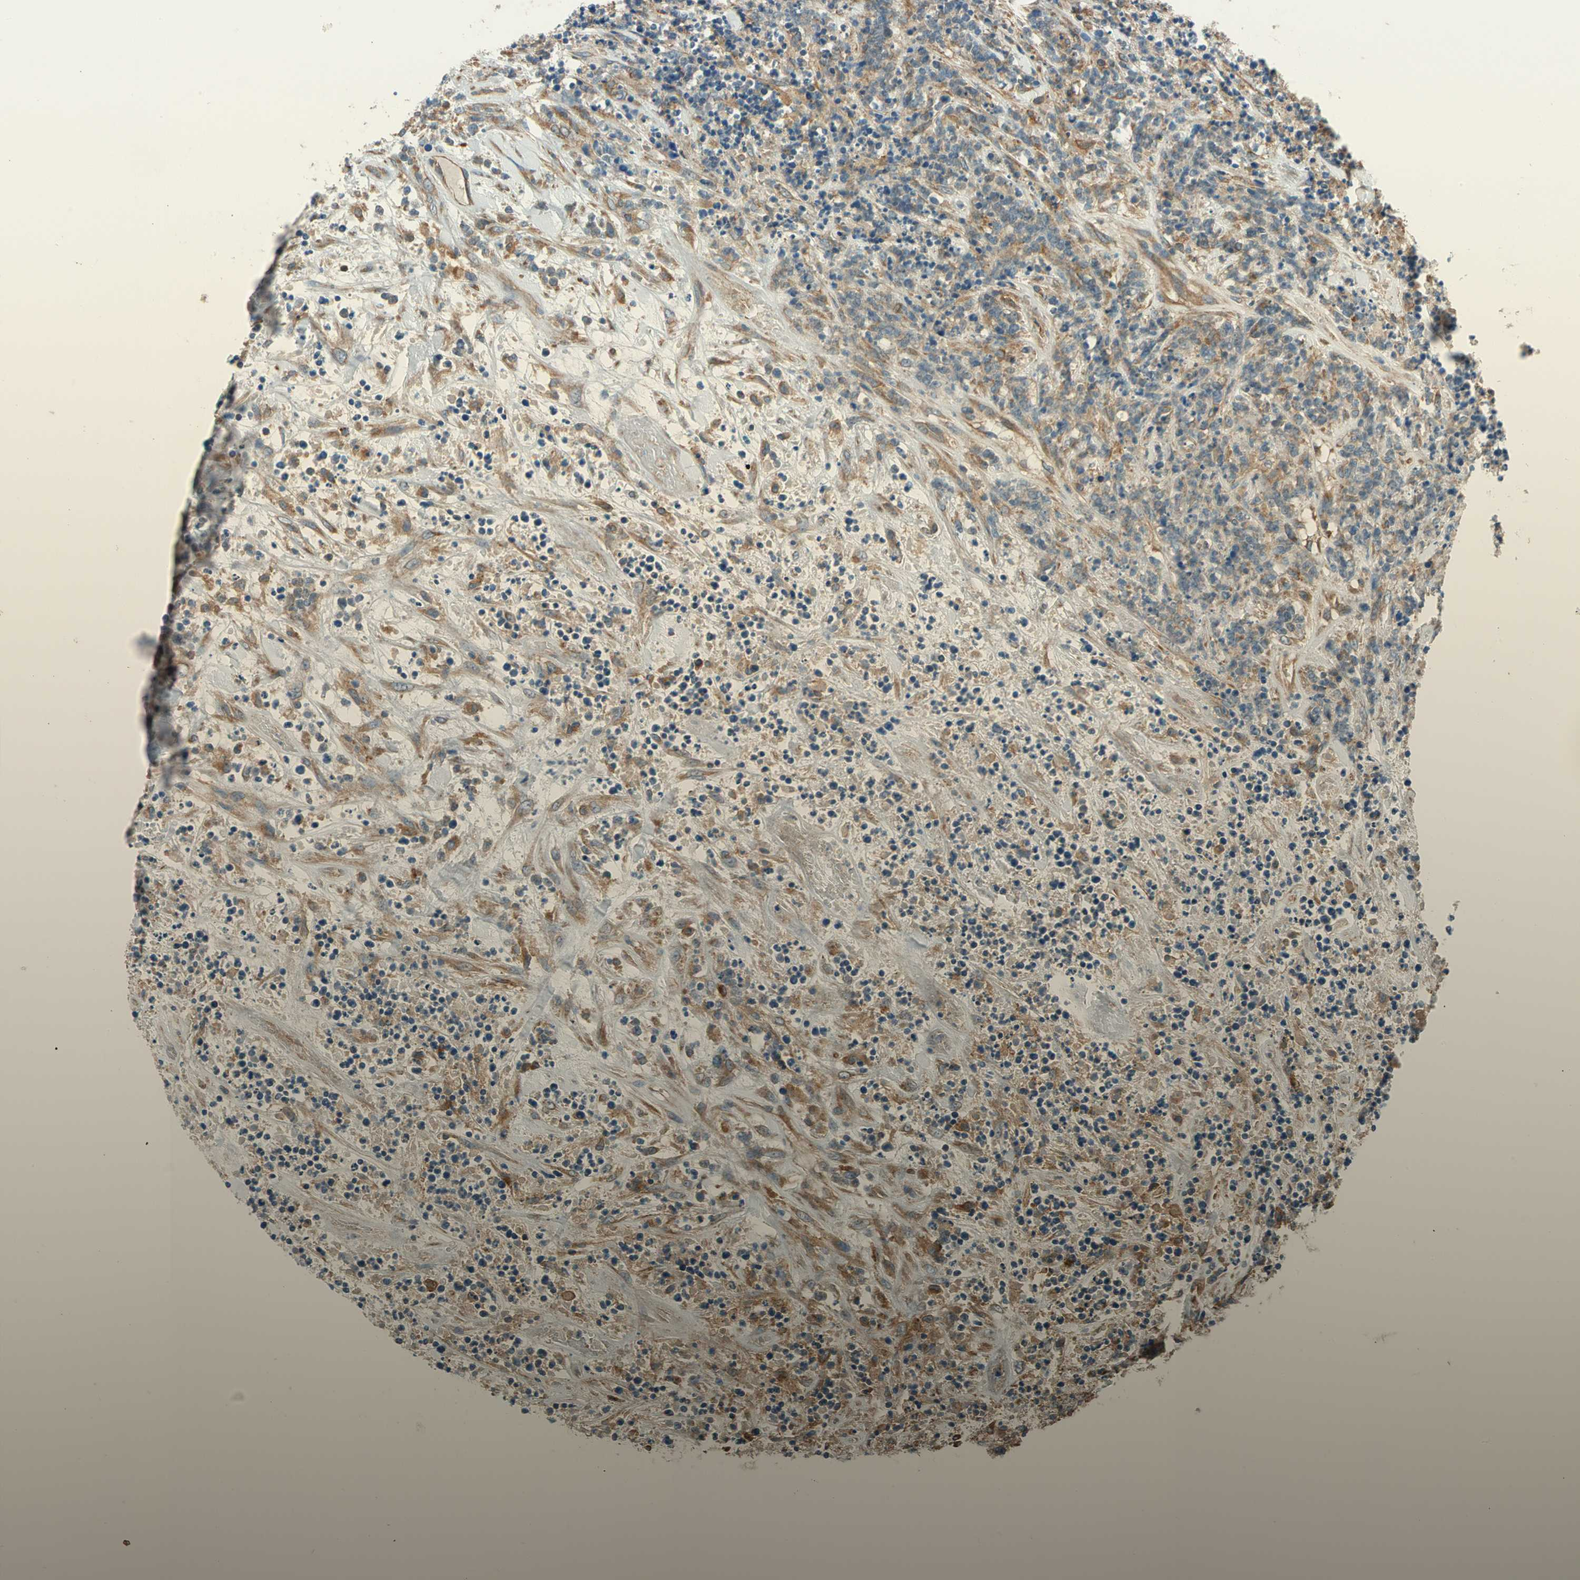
{"staining": {"intensity": "moderate", "quantity": ">75%", "location": "cytoplasmic/membranous"}, "tissue": "lymphoma", "cell_type": "Tumor cells", "image_type": "cancer", "snomed": [{"axis": "morphology", "description": "Malignant lymphoma, non-Hodgkin's type, High grade"}, {"axis": "topography", "description": "Soft tissue"}], "caption": "Tumor cells demonstrate medium levels of moderate cytoplasmic/membranous expression in about >75% of cells in high-grade malignant lymphoma, non-Hodgkin's type.", "gene": "PHYH", "patient": {"sex": "male", "age": 18}}